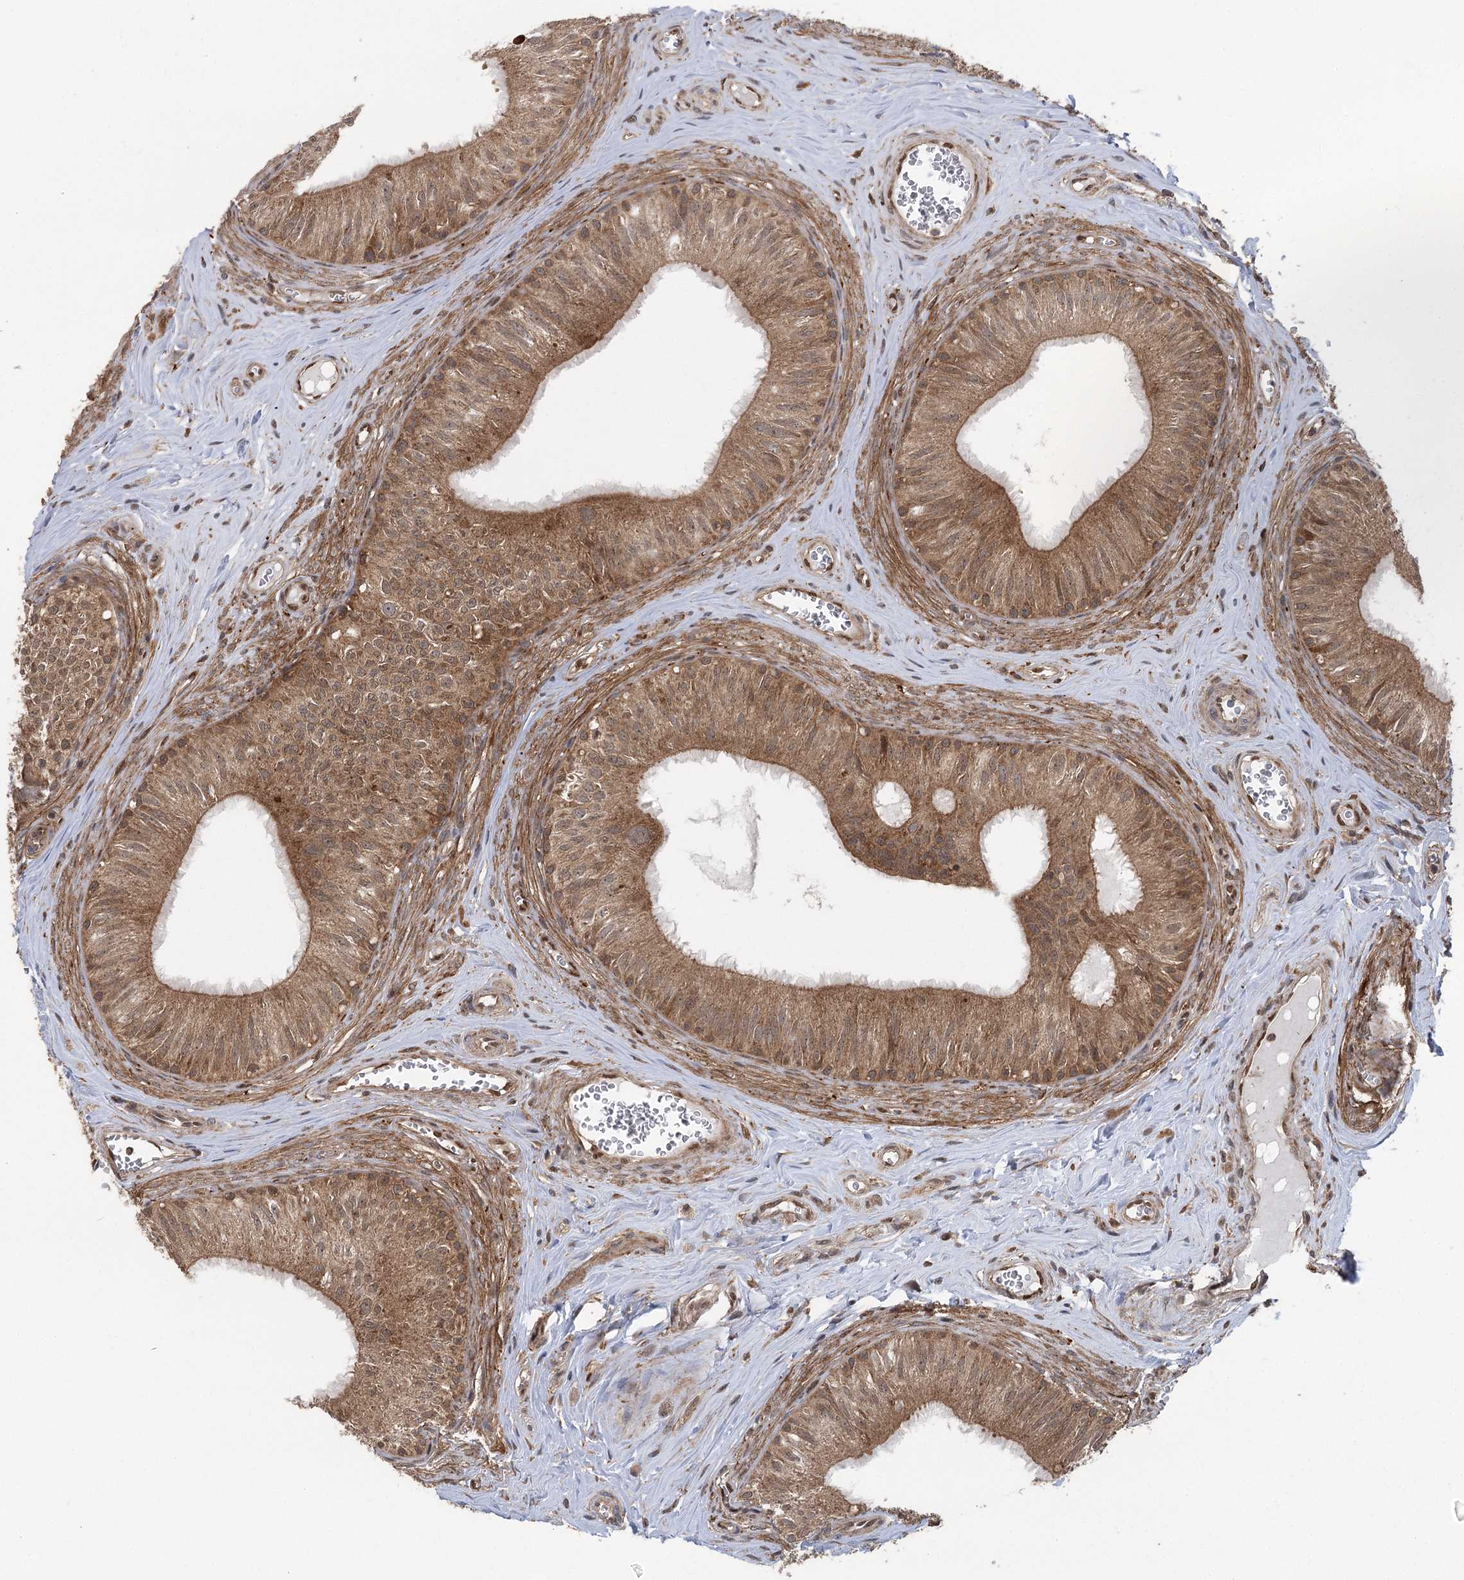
{"staining": {"intensity": "moderate", "quantity": ">75%", "location": "cytoplasmic/membranous"}, "tissue": "epididymis", "cell_type": "Glandular cells", "image_type": "normal", "snomed": [{"axis": "morphology", "description": "Normal tissue, NOS"}, {"axis": "topography", "description": "Epididymis"}], "caption": "Immunohistochemistry (DAB (3,3'-diaminobenzidine)) staining of benign human epididymis displays moderate cytoplasmic/membranous protein positivity in approximately >75% of glandular cells. The staining was performed using DAB (3,3'-diaminobenzidine) to visualize the protein expression in brown, while the nuclei were stained in blue with hematoxylin (Magnification: 20x).", "gene": "C12orf4", "patient": {"sex": "male", "age": 46}}